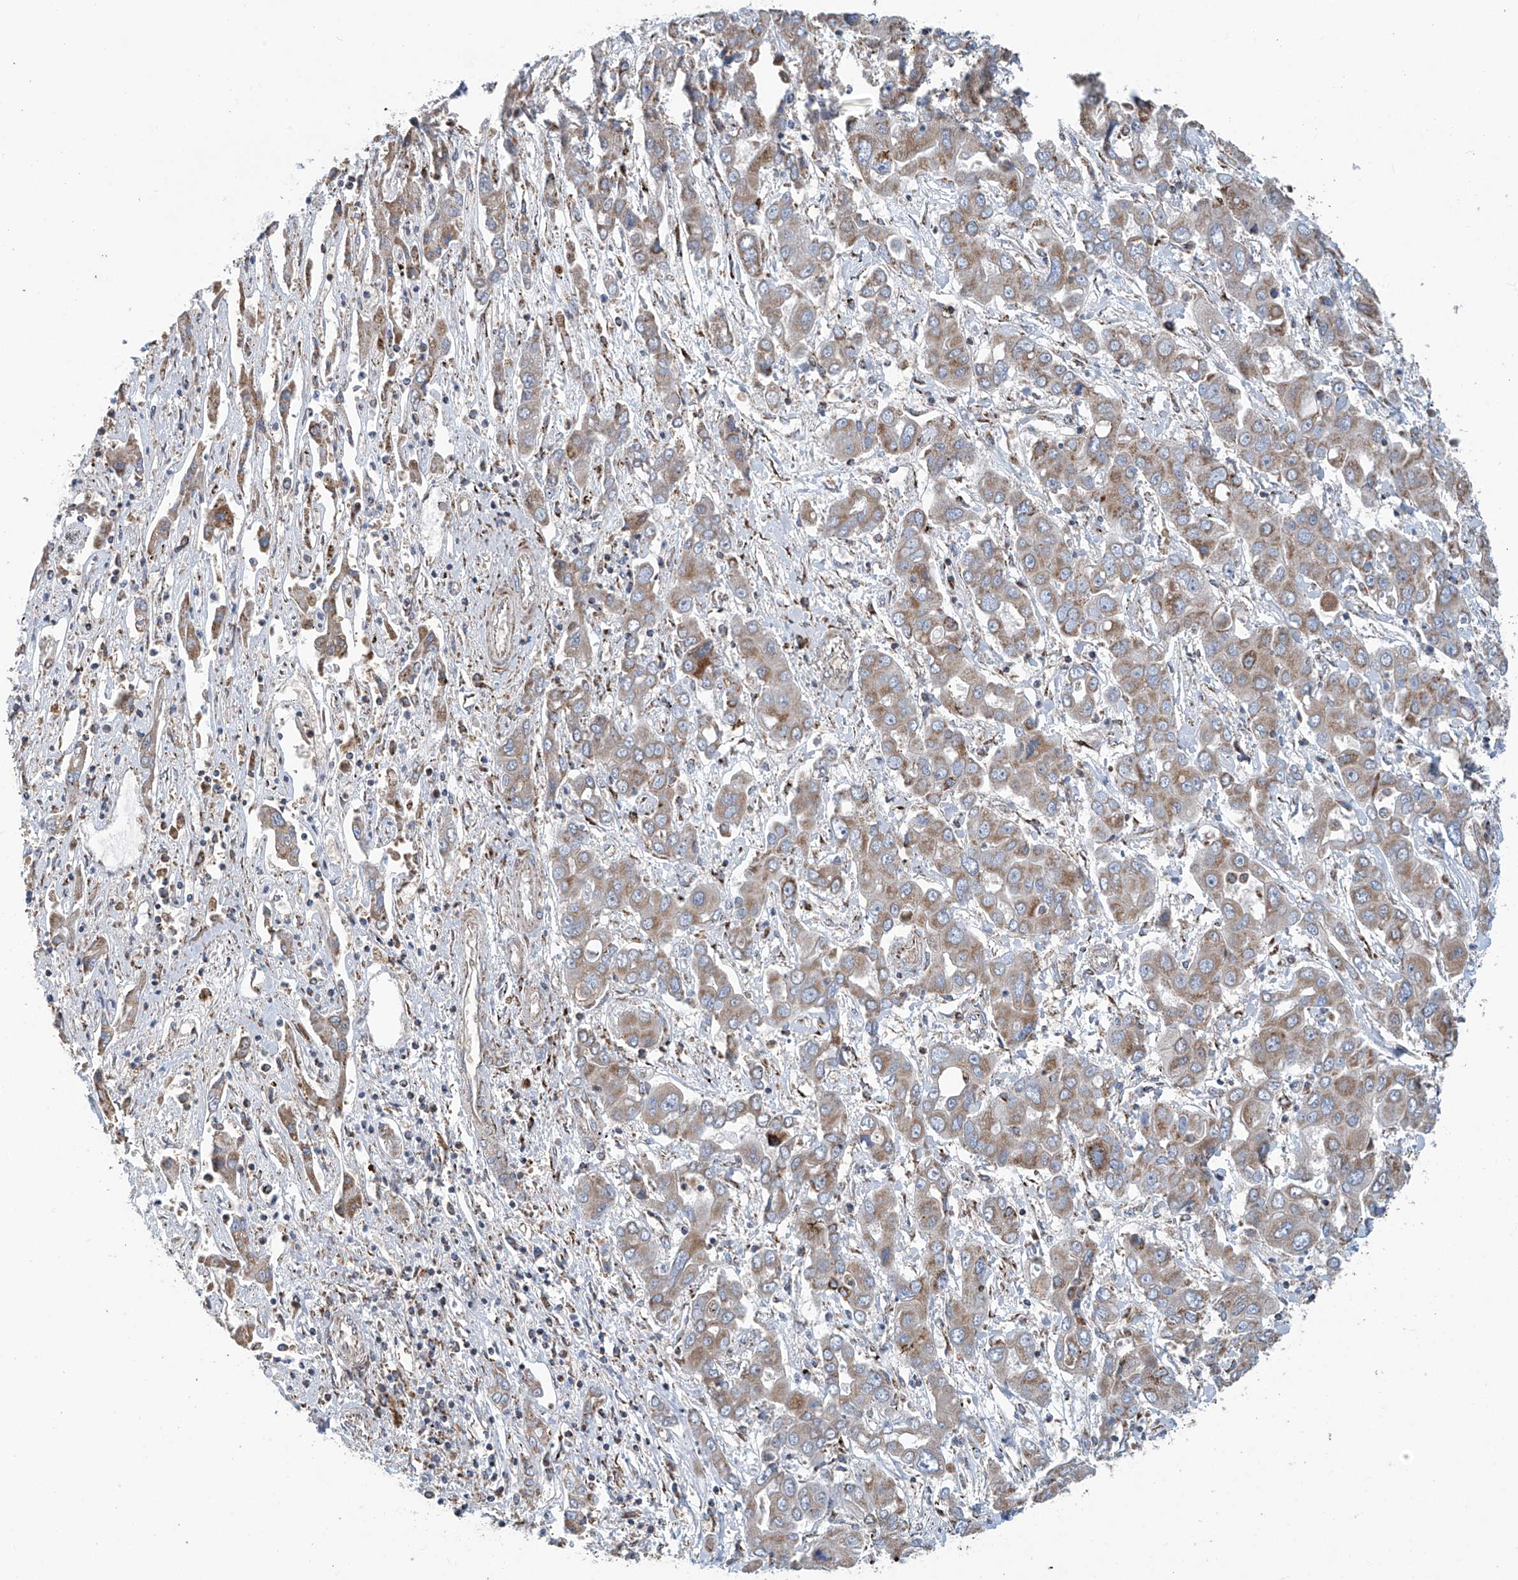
{"staining": {"intensity": "moderate", "quantity": "25%-75%", "location": "cytoplasmic/membranous"}, "tissue": "liver cancer", "cell_type": "Tumor cells", "image_type": "cancer", "snomed": [{"axis": "morphology", "description": "Cholangiocarcinoma"}, {"axis": "topography", "description": "Liver"}], "caption": "Human liver cholangiocarcinoma stained for a protein (brown) demonstrates moderate cytoplasmic/membranous positive expression in approximately 25%-75% of tumor cells.", "gene": "COMMD1", "patient": {"sex": "male", "age": 67}}